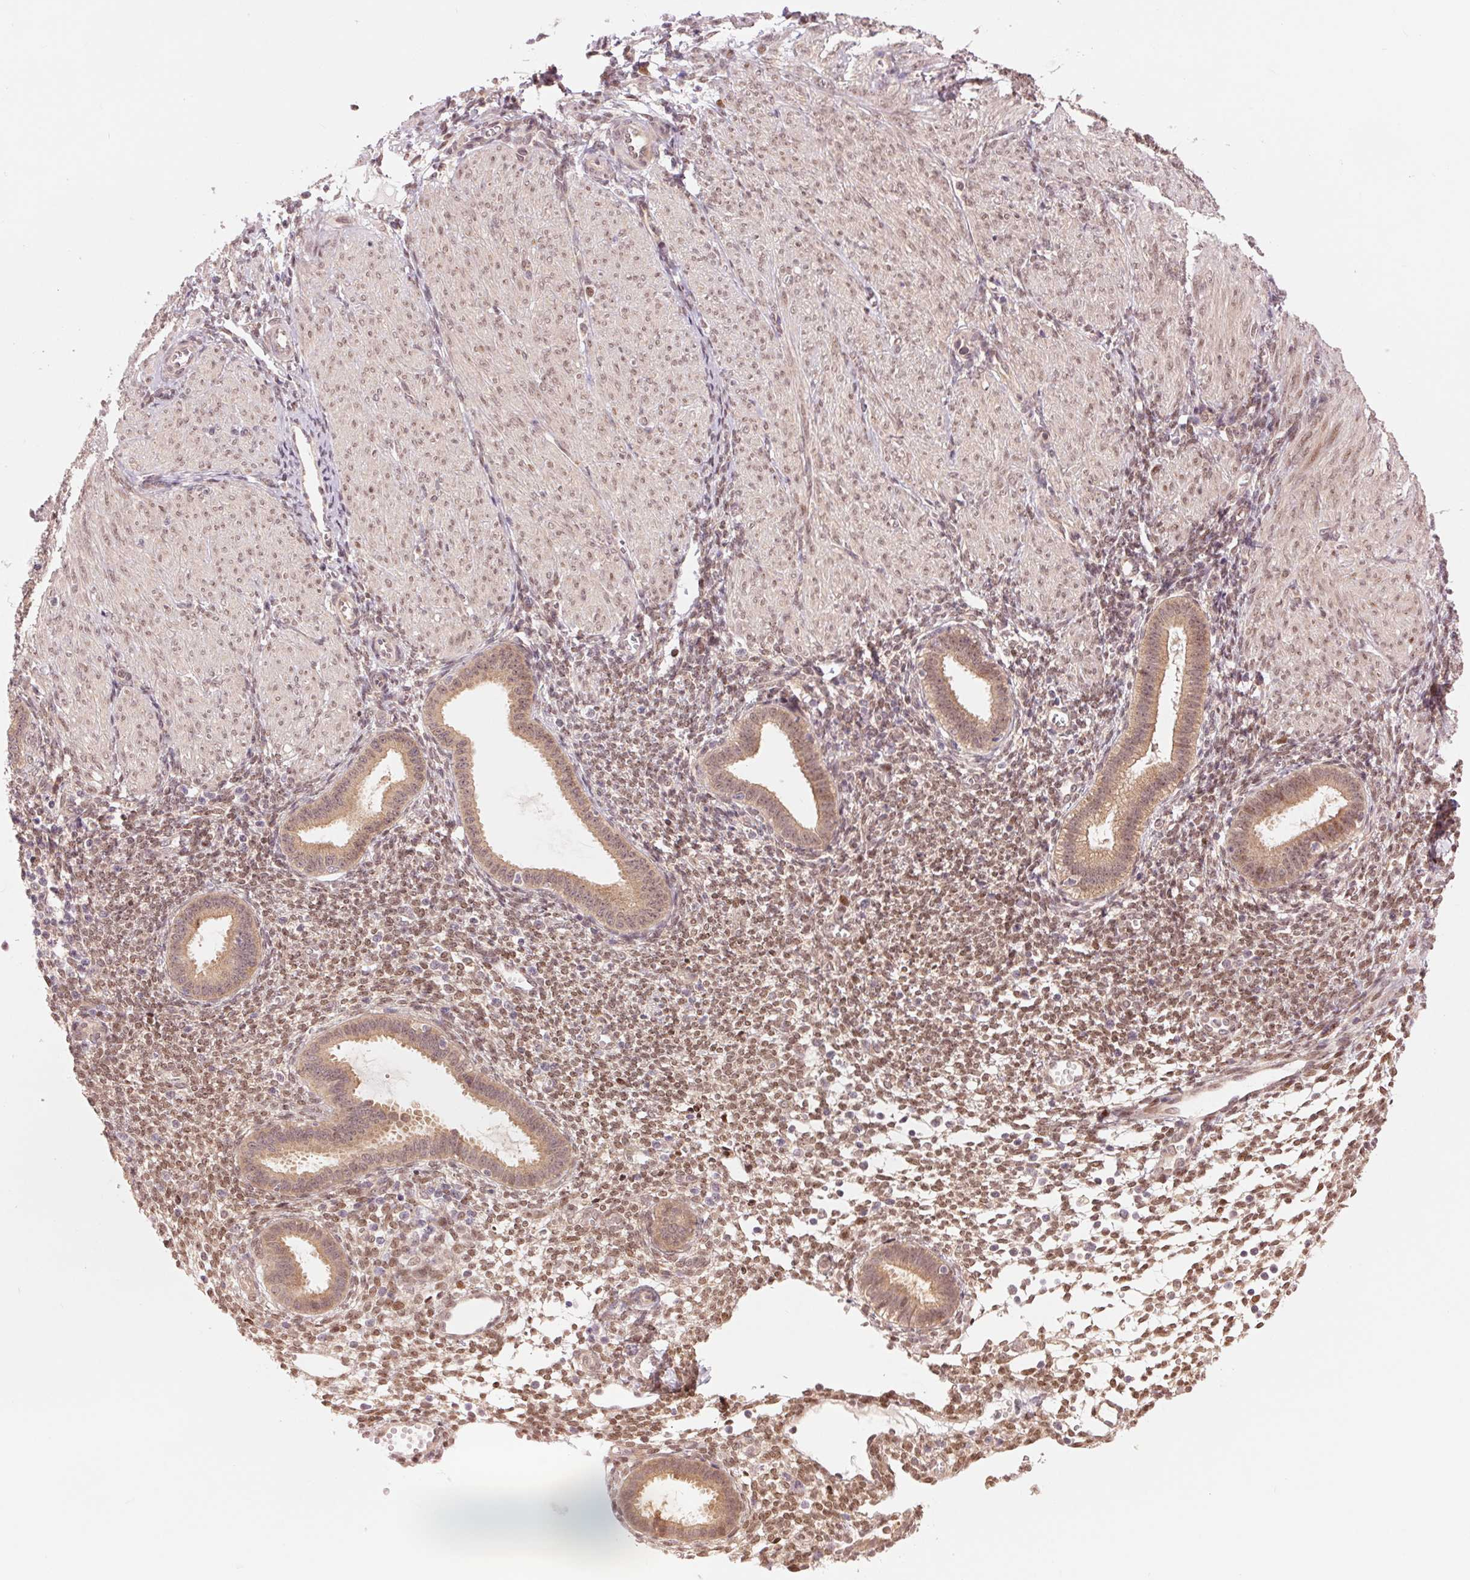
{"staining": {"intensity": "moderate", "quantity": ">75%", "location": "nuclear"}, "tissue": "endometrium", "cell_type": "Cells in endometrial stroma", "image_type": "normal", "snomed": [{"axis": "morphology", "description": "Normal tissue, NOS"}, {"axis": "topography", "description": "Endometrium"}], "caption": "Cells in endometrial stroma exhibit medium levels of moderate nuclear expression in approximately >75% of cells in unremarkable human endometrium. (DAB (3,3'-diaminobenzidine) IHC, brown staining for protein, blue staining for nuclei).", "gene": "ERI3", "patient": {"sex": "female", "age": 36}}